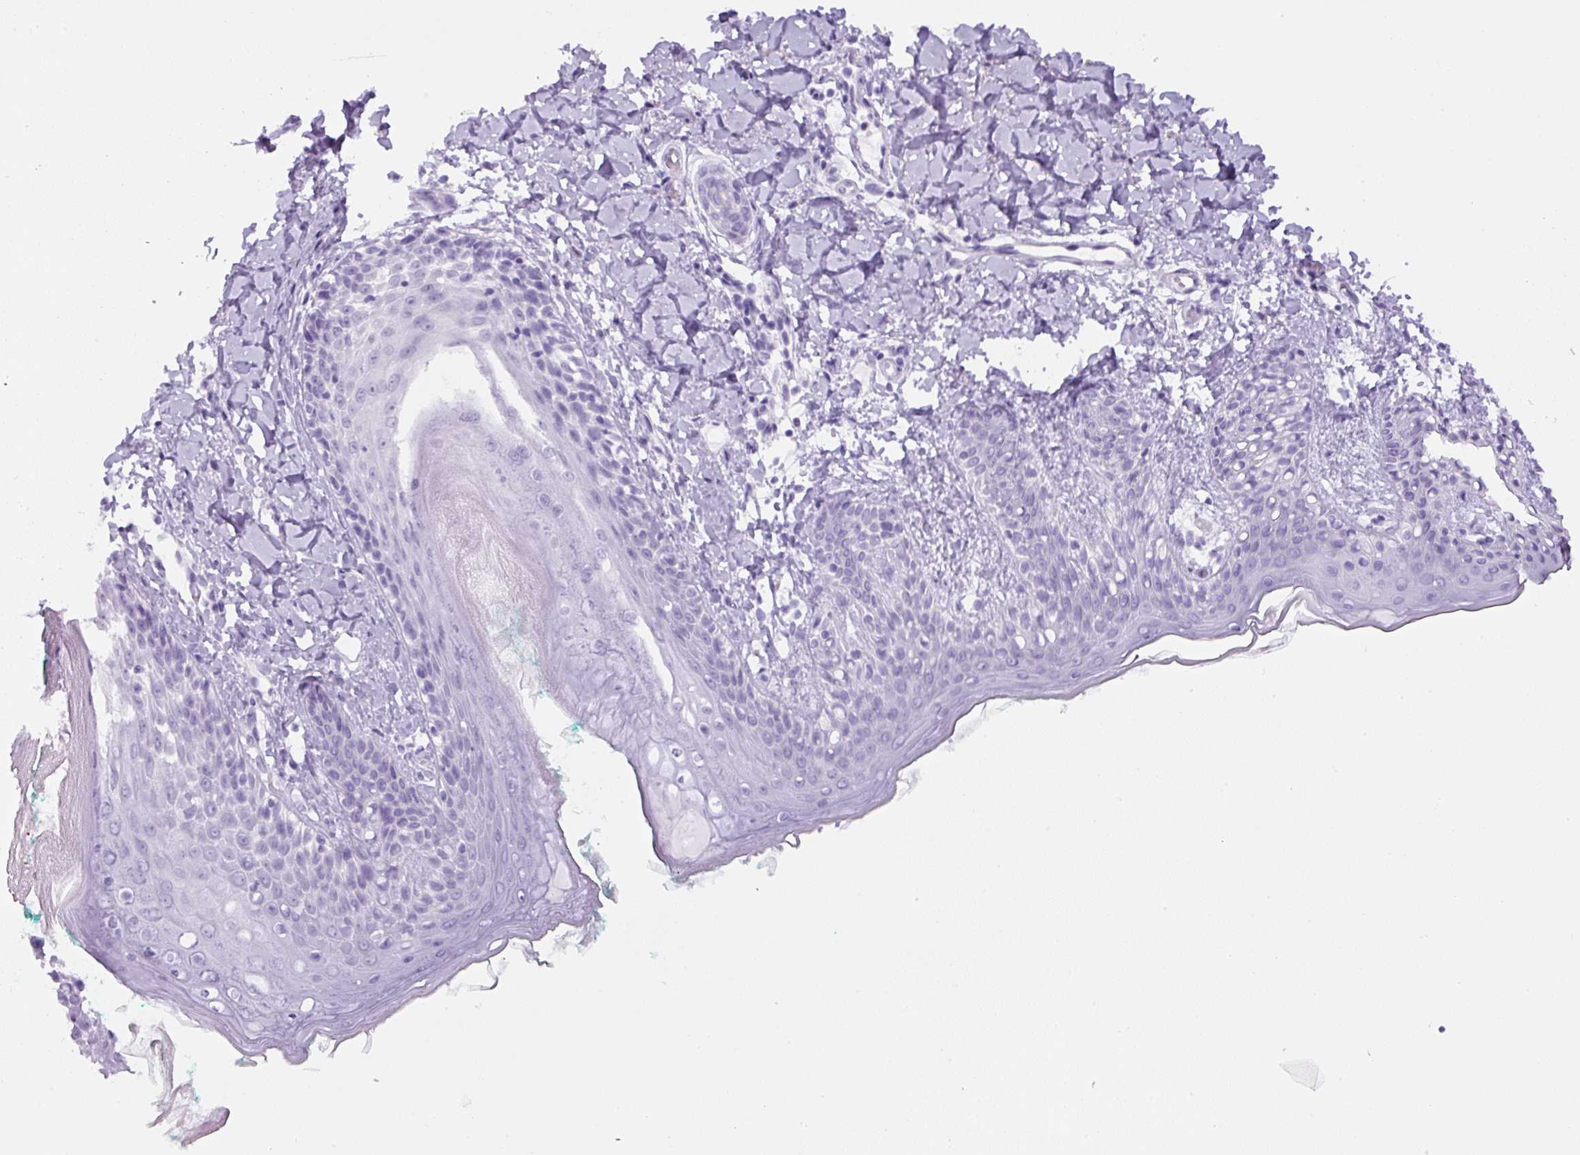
{"staining": {"intensity": "negative", "quantity": "none", "location": "none"}, "tissue": "skin", "cell_type": "Fibroblasts", "image_type": "normal", "snomed": [{"axis": "morphology", "description": "Normal tissue, NOS"}, {"axis": "topography", "description": "Skin"}], "caption": "Human skin stained for a protein using IHC shows no positivity in fibroblasts.", "gene": "TMEM151B", "patient": {"sex": "male", "age": 16}}